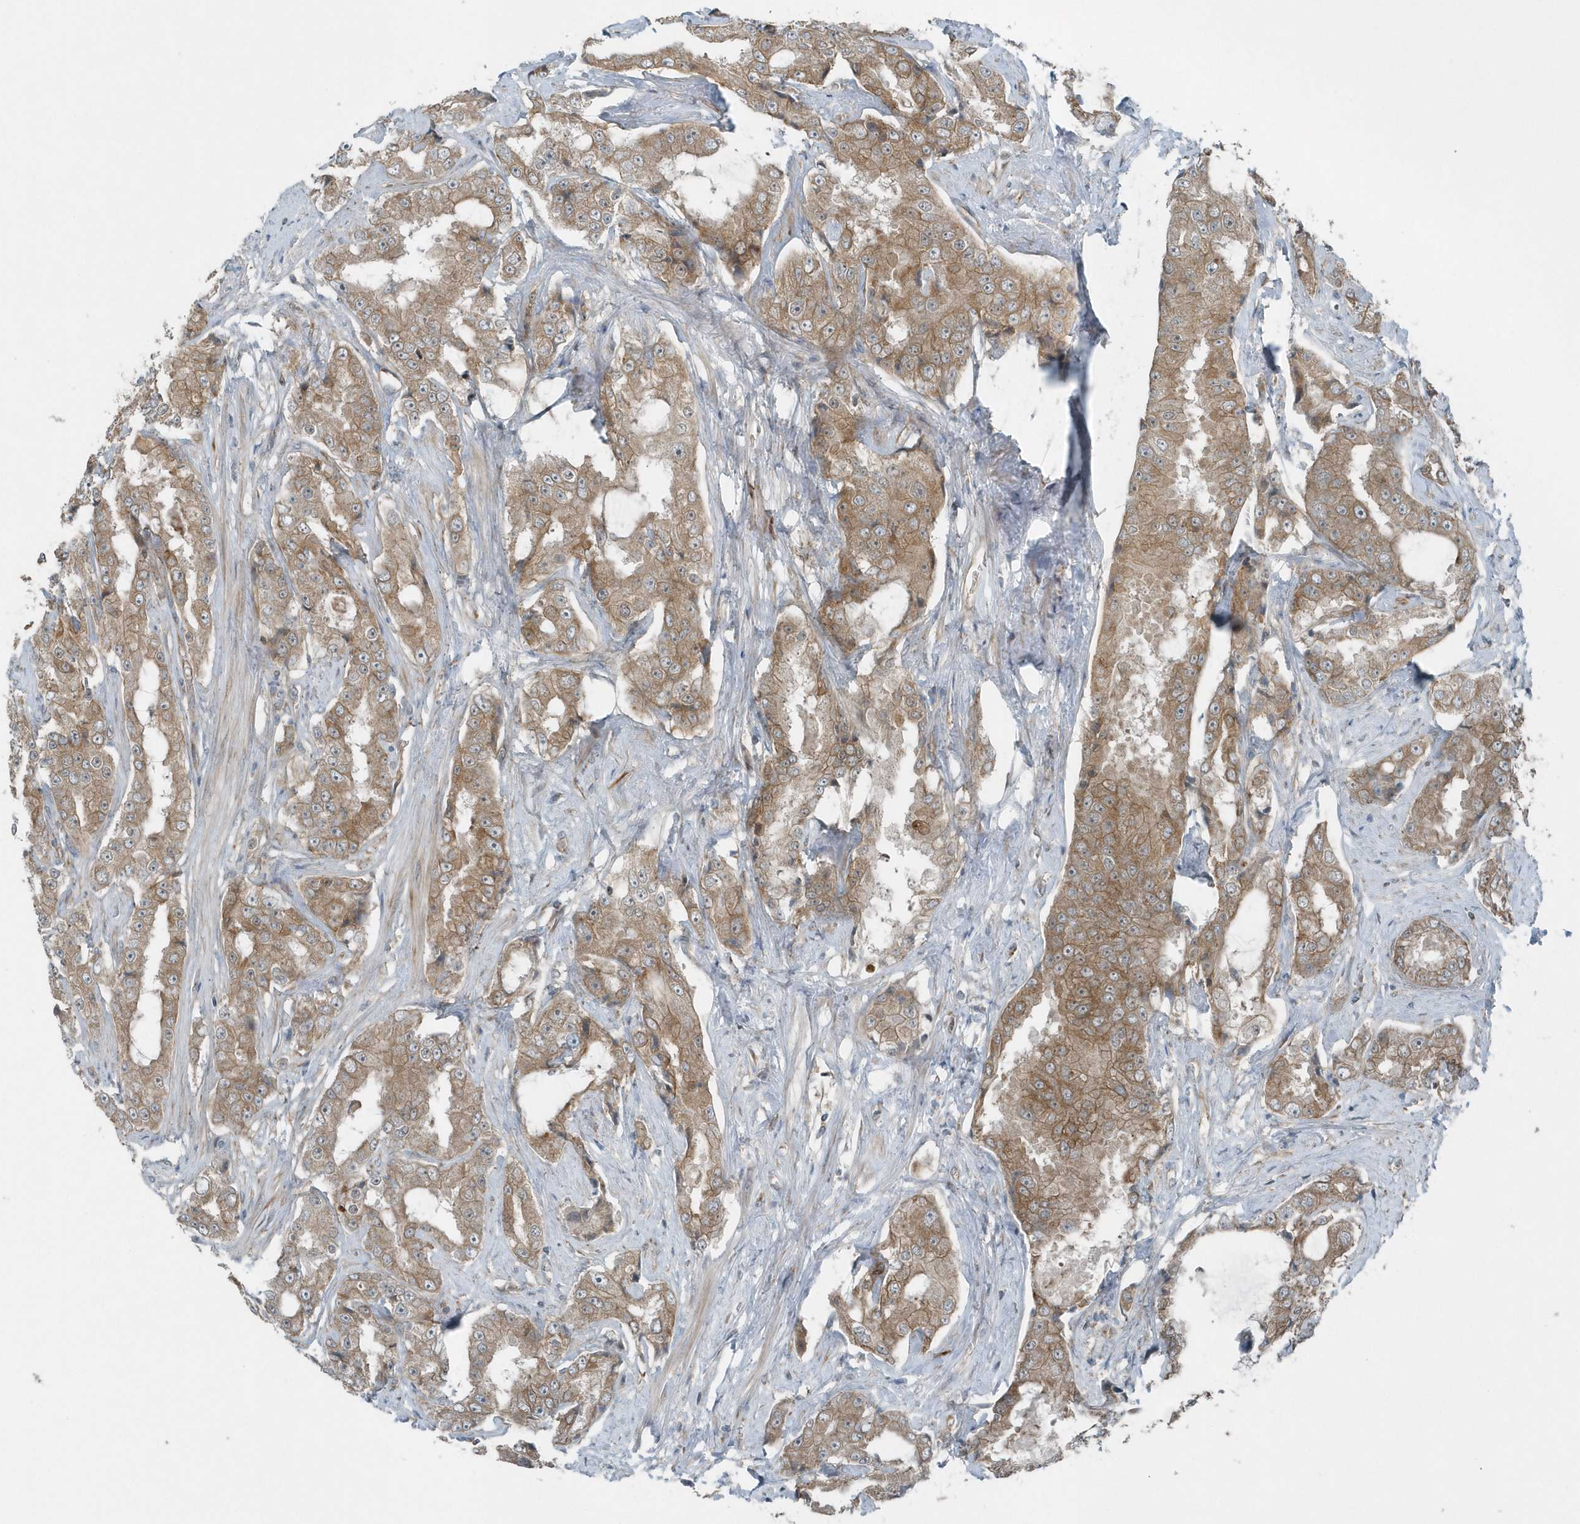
{"staining": {"intensity": "moderate", "quantity": ">75%", "location": "cytoplasmic/membranous"}, "tissue": "prostate cancer", "cell_type": "Tumor cells", "image_type": "cancer", "snomed": [{"axis": "morphology", "description": "Adenocarcinoma, High grade"}, {"axis": "topography", "description": "Prostate"}], "caption": "High-magnification brightfield microscopy of prostate high-grade adenocarcinoma stained with DAB (3,3'-diaminobenzidine) (brown) and counterstained with hematoxylin (blue). tumor cells exhibit moderate cytoplasmic/membranous positivity is present in about>75% of cells.", "gene": "GCC2", "patient": {"sex": "male", "age": 73}}